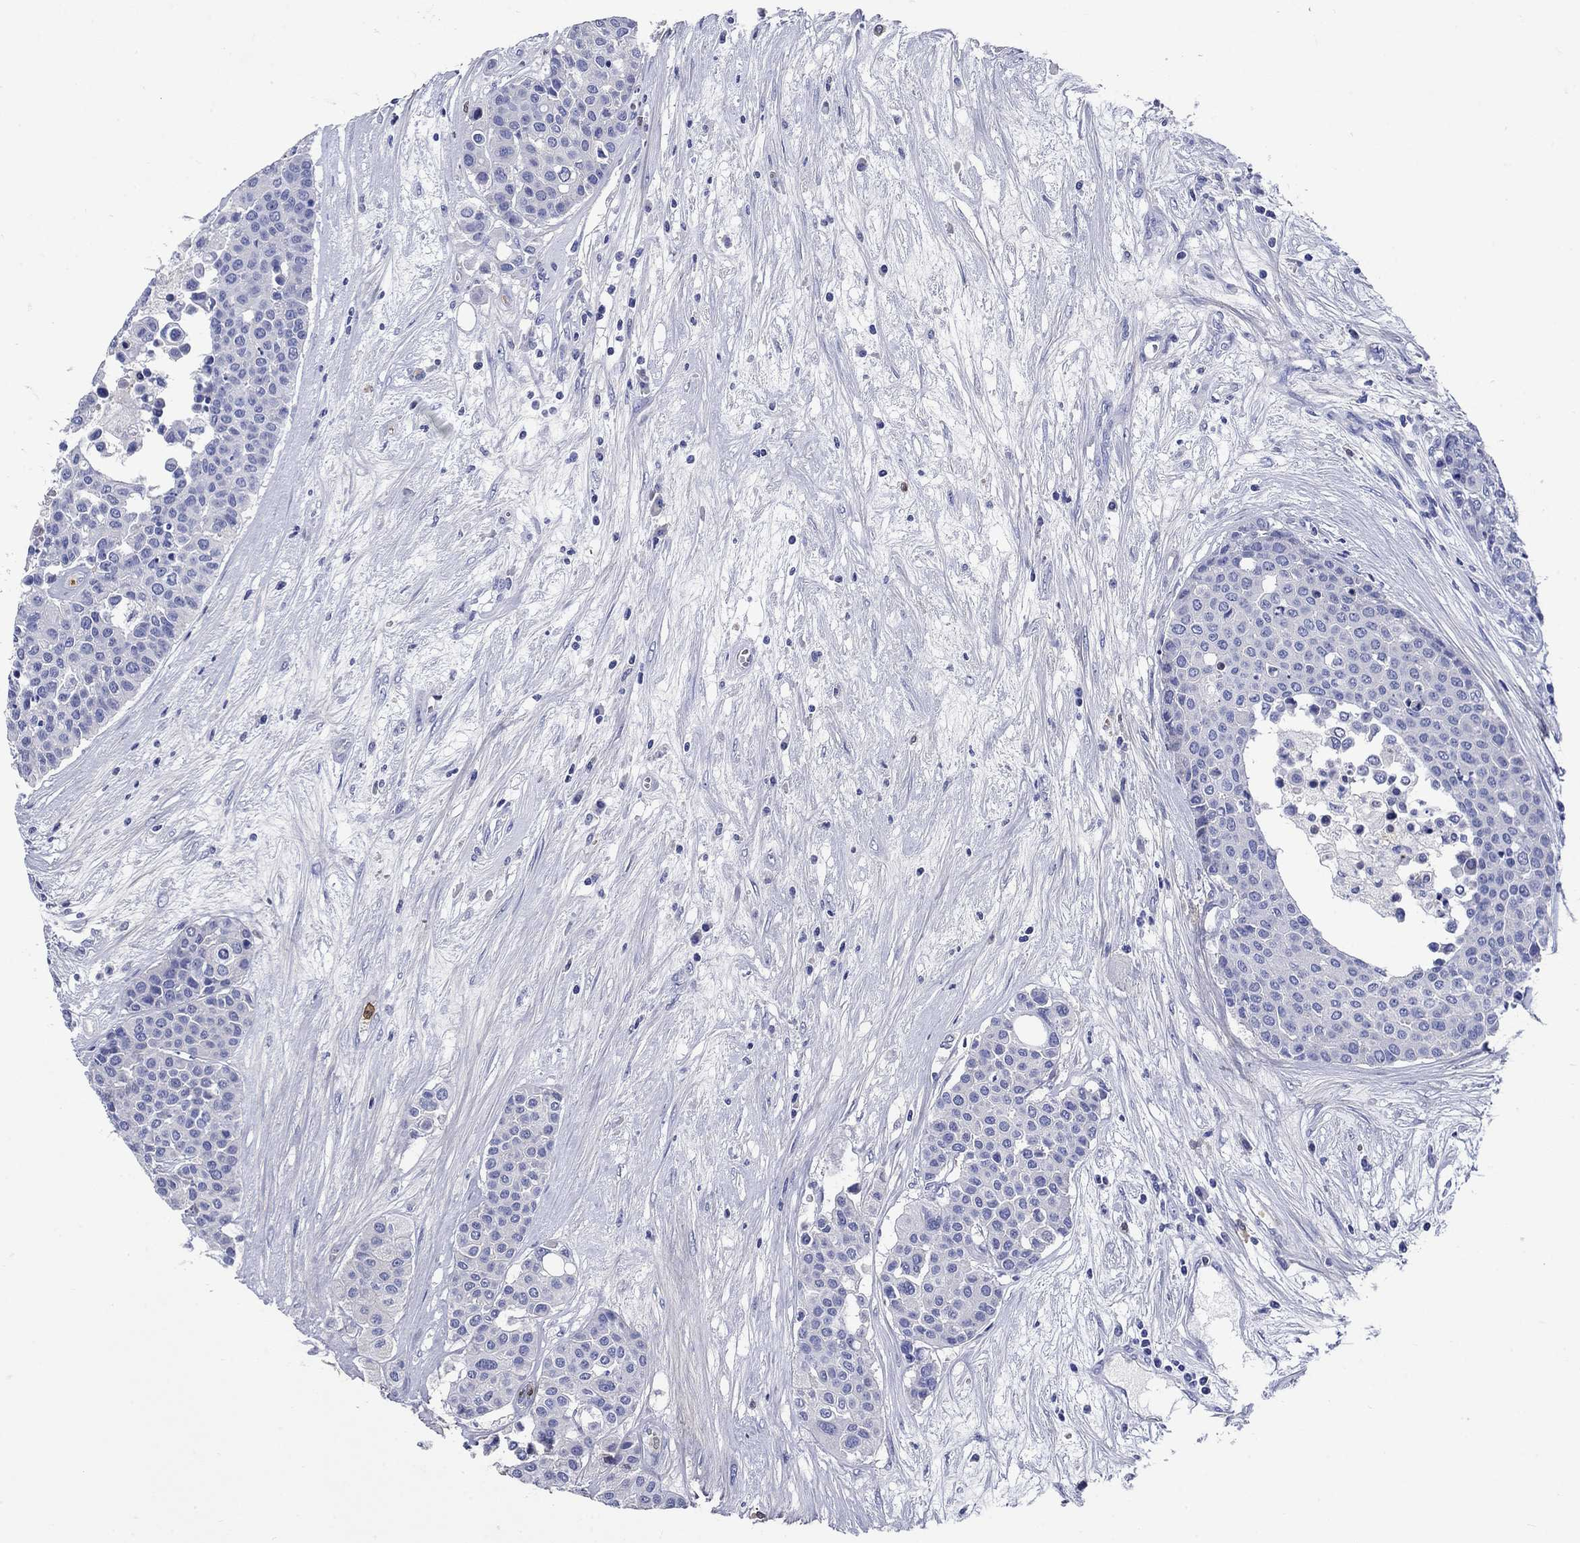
{"staining": {"intensity": "negative", "quantity": "none", "location": "none"}, "tissue": "carcinoid", "cell_type": "Tumor cells", "image_type": "cancer", "snomed": [{"axis": "morphology", "description": "Carcinoid, malignant, NOS"}, {"axis": "topography", "description": "Colon"}], "caption": "High power microscopy photomicrograph of an immunohistochemistry image of carcinoid (malignant), revealing no significant positivity in tumor cells.", "gene": "TFR2", "patient": {"sex": "male", "age": 81}}